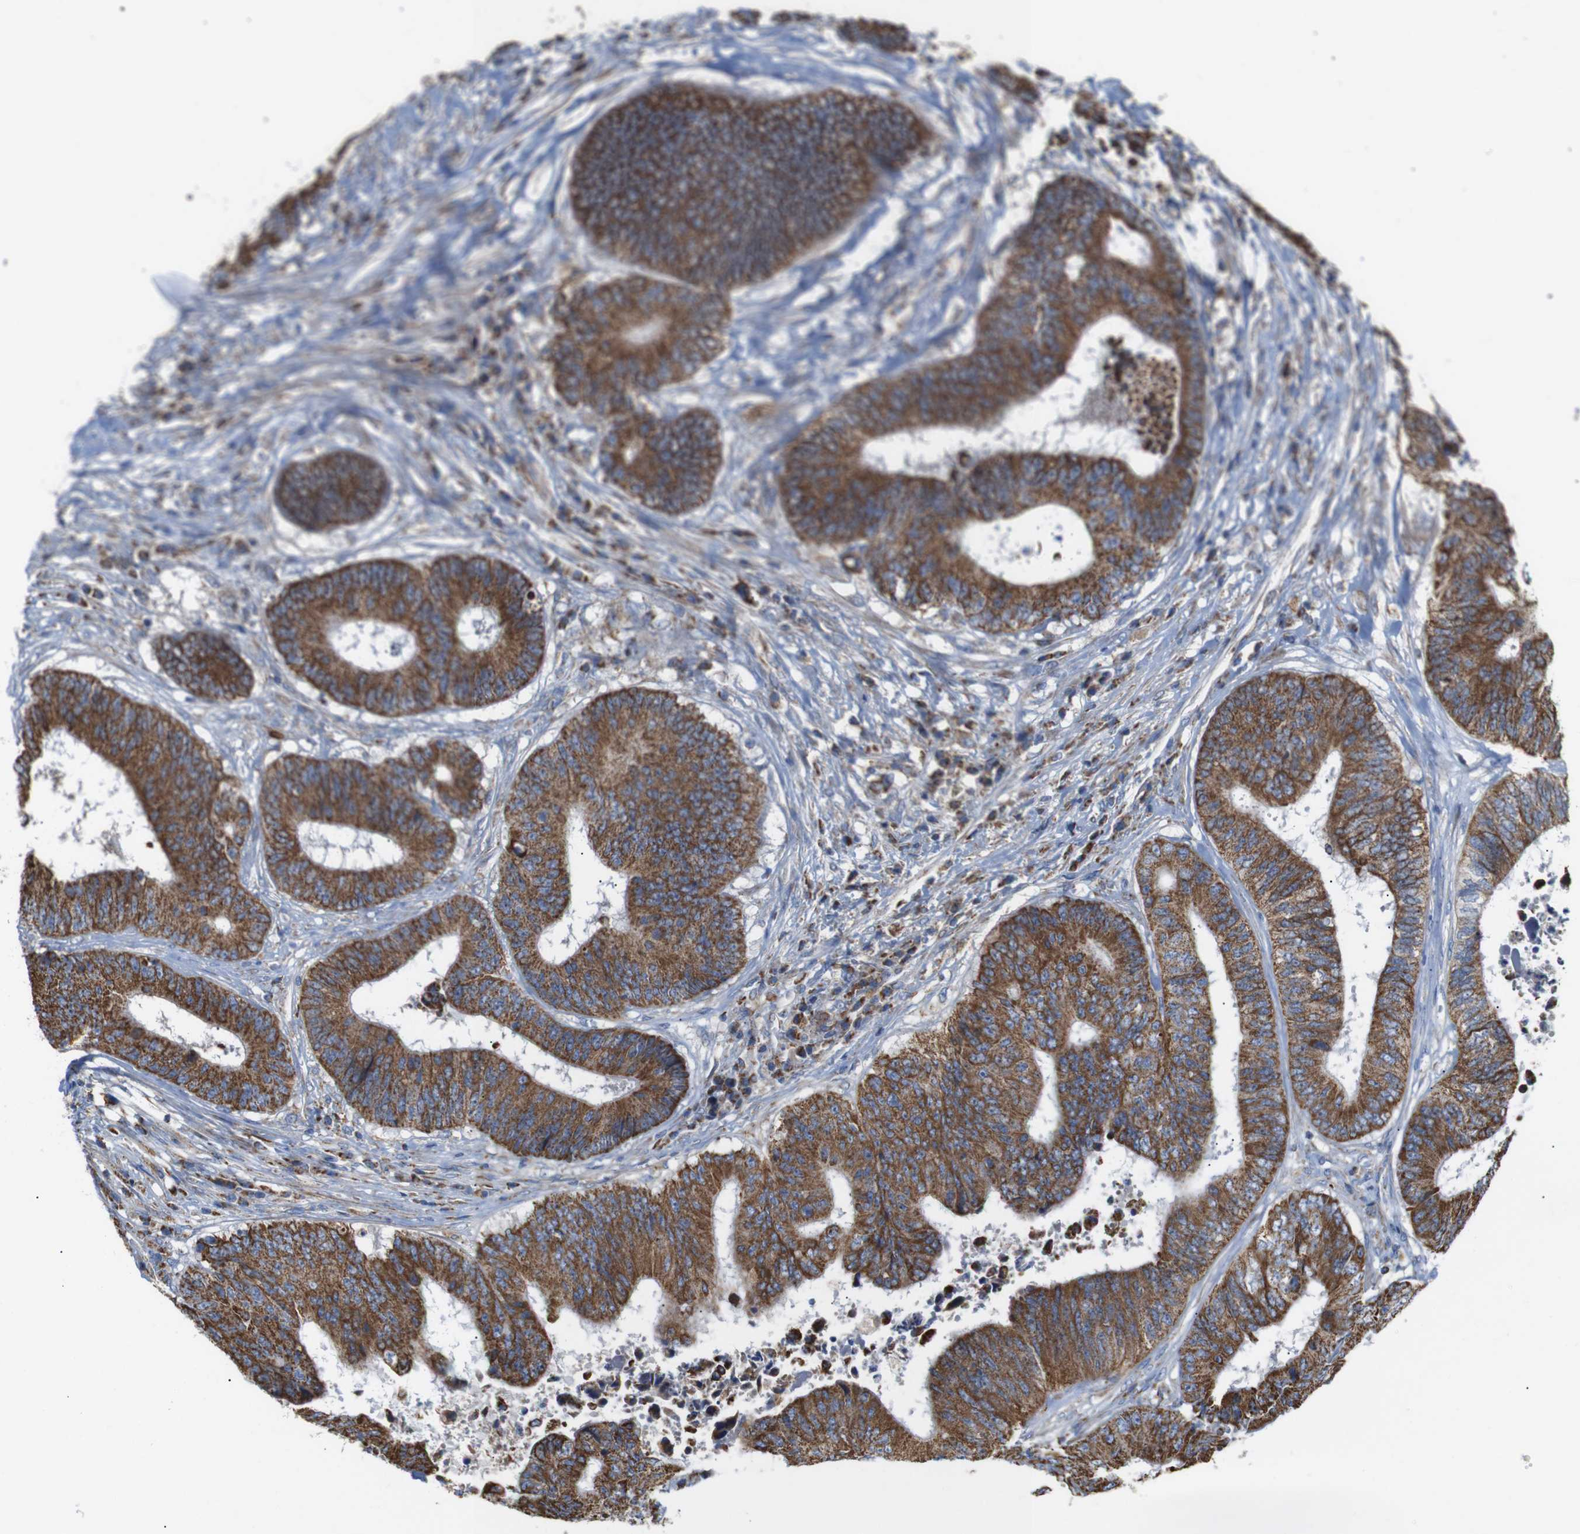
{"staining": {"intensity": "strong", "quantity": ">75%", "location": "cytoplasmic/membranous"}, "tissue": "colorectal cancer", "cell_type": "Tumor cells", "image_type": "cancer", "snomed": [{"axis": "morphology", "description": "Adenocarcinoma, NOS"}, {"axis": "topography", "description": "Rectum"}], "caption": "A micrograph showing strong cytoplasmic/membranous positivity in approximately >75% of tumor cells in adenocarcinoma (colorectal), as visualized by brown immunohistochemical staining.", "gene": "FAM171B", "patient": {"sex": "male", "age": 72}}